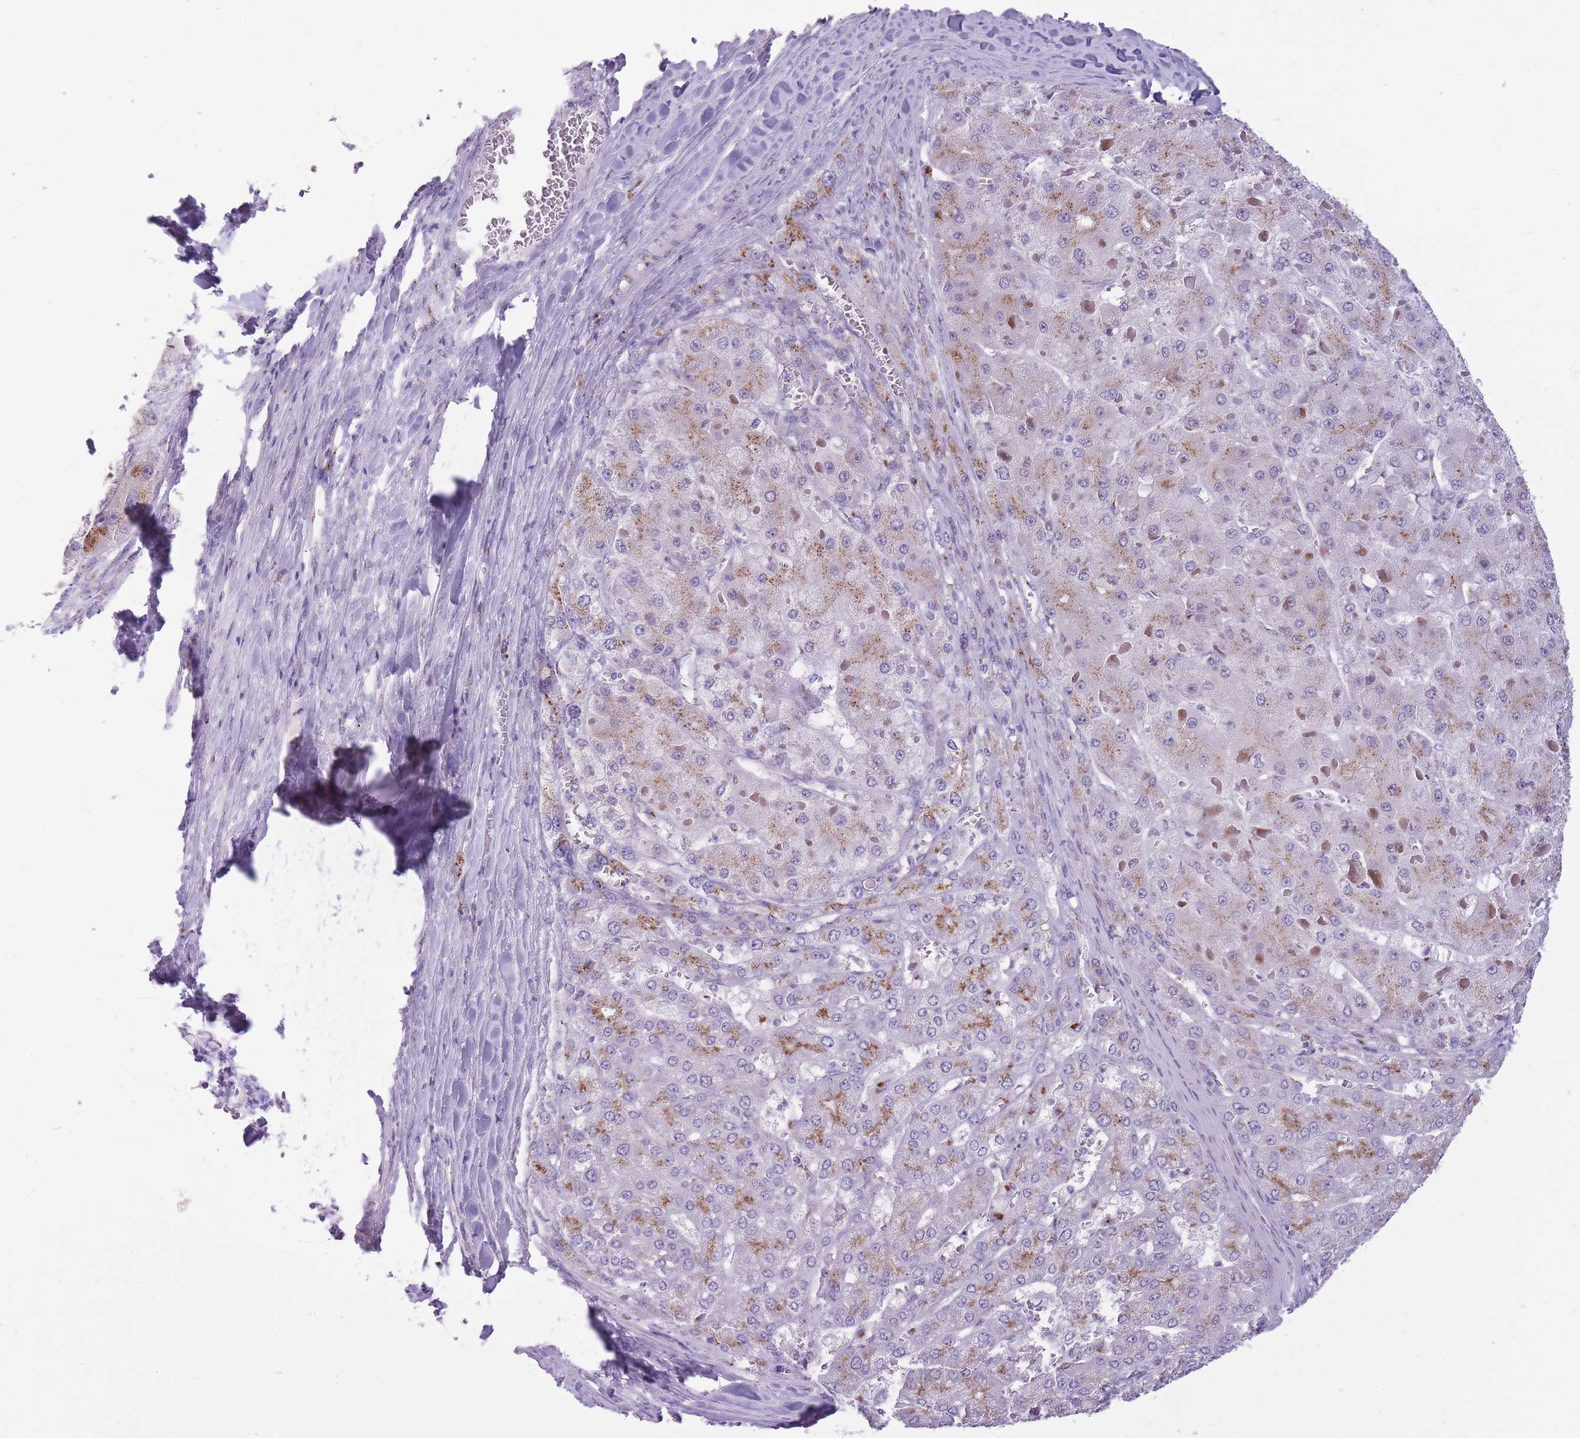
{"staining": {"intensity": "moderate", "quantity": "25%-75%", "location": "cytoplasmic/membranous"}, "tissue": "liver cancer", "cell_type": "Tumor cells", "image_type": "cancer", "snomed": [{"axis": "morphology", "description": "Carcinoma, Hepatocellular, NOS"}, {"axis": "topography", "description": "Liver"}], "caption": "A brown stain highlights moderate cytoplasmic/membranous staining of a protein in liver hepatocellular carcinoma tumor cells.", "gene": "B4GALT2", "patient": {"sex": "female", "age": 73}}